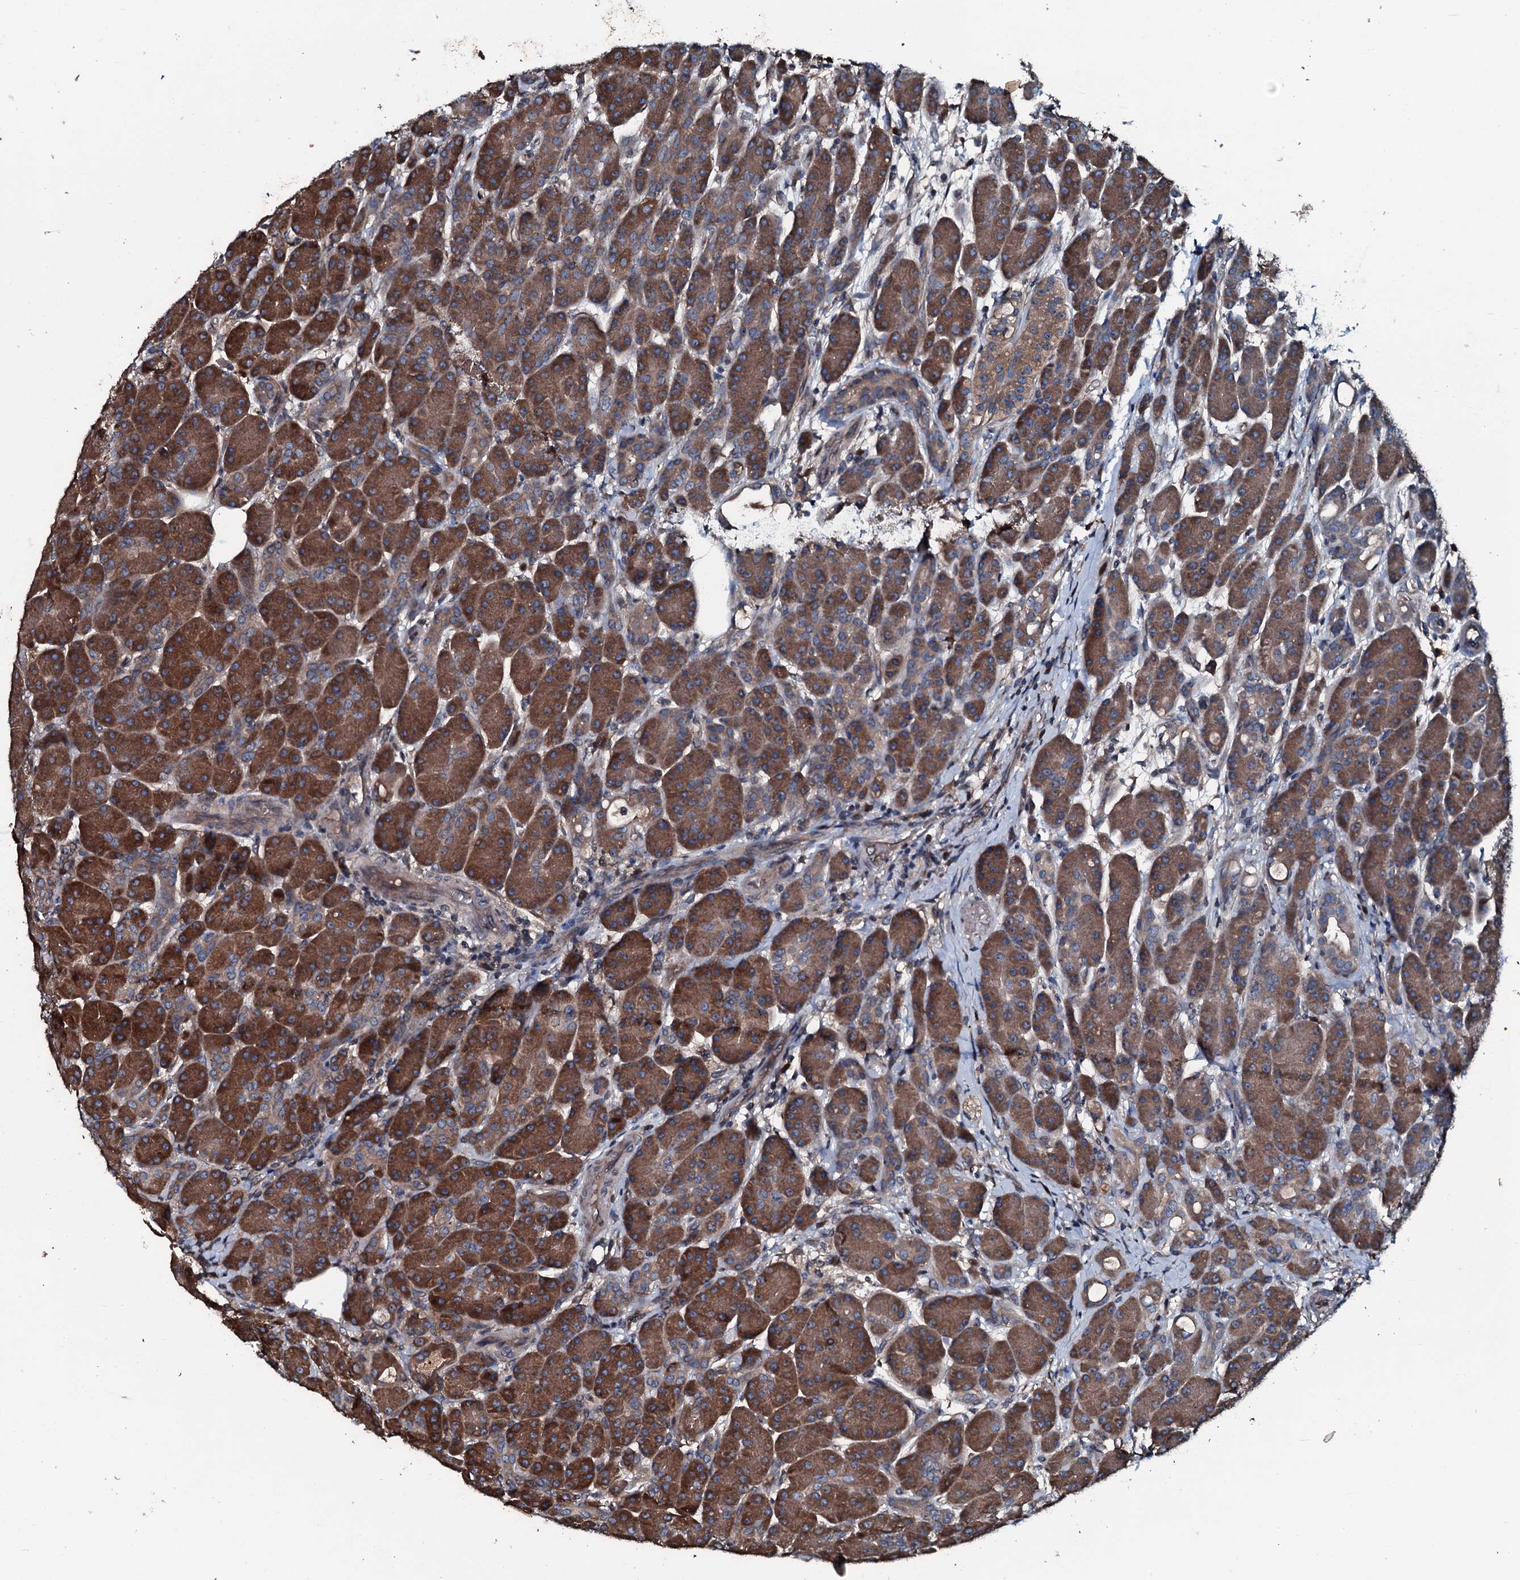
{"staining": {"intensity": "strong", "quantity": ">75%", "location": "cytoplasmic/membranous"}, "tissue": "pancreas", "cell_type": "Exocrine glandular cells", "image_type": "normal", "snomed": [{"axis": "morphology", "description": "Normal tissue, NOS"}, {"axis": "topography", "description": "Pancreas"}], "caption": "About >75% of exocrine glandular cells in unremarkable human pancreas display strong cytoplasmic/membranous protein expression as visualized by brown immunohistochemical staining.", "gene": "AARS1", "patient": {"sex": "male", "age": 63}}